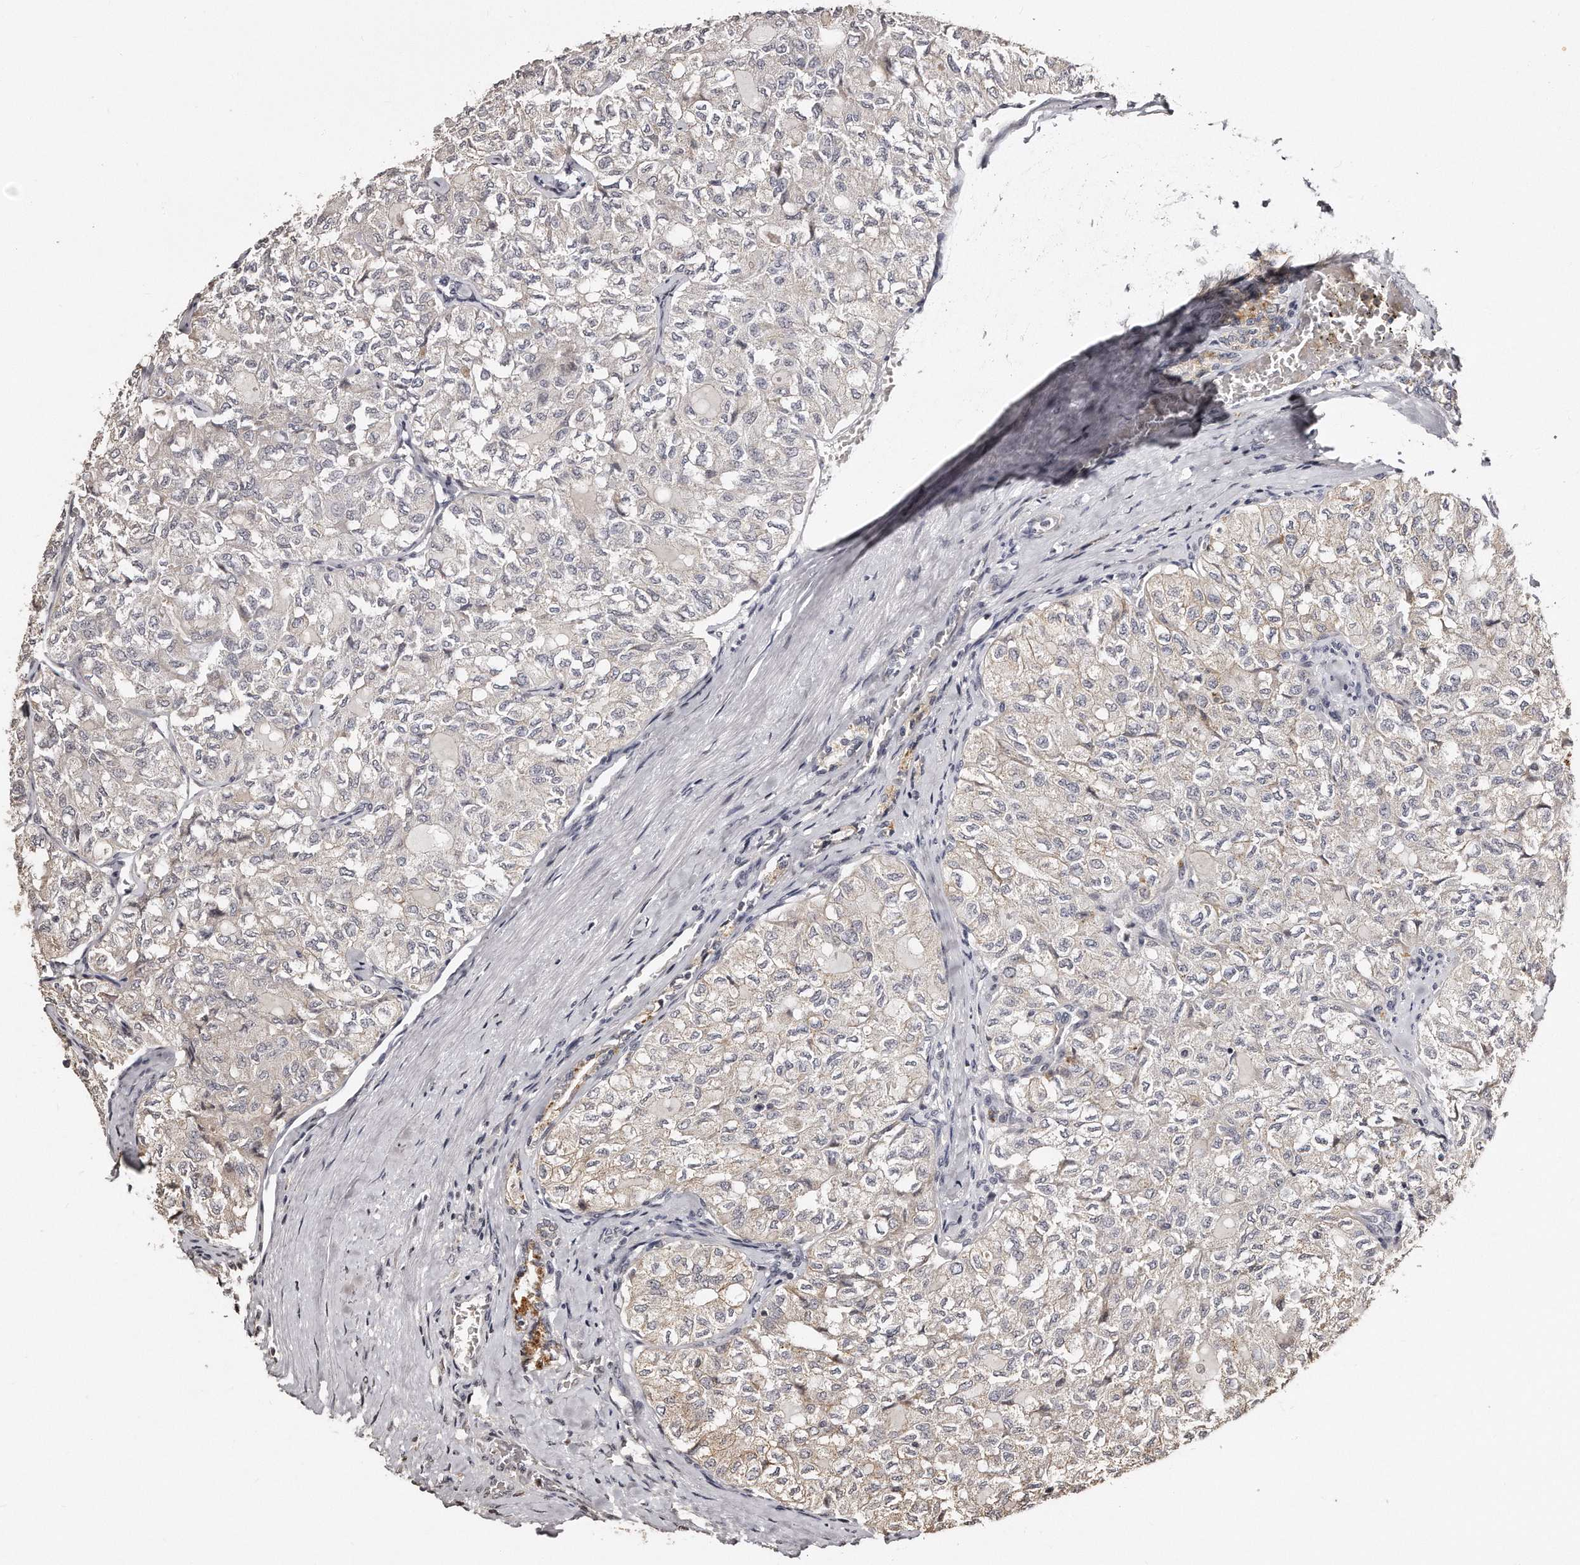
{"staining": {"intensity": "negative", "quantity": "none", "location": "none"}, "tissue": "thyroid cancer", "cell_type": "Tumor cells", "image_type": "cancer", "snomed": [{"axis": "morphology", "description": "Follicular adenoma carcinoma, NOS"}, {"axis": "topography", "description": "Thyroid gland"}], "caption": "DAB (3,3'-diaminobenzidine) immunohistochemical staining of thyroid cancer demonstrates no significant positivity in tumor cells. (DAB (3,3'-diaminobenzidine) immunohistochemistry (IHC) with hematoxylin counter stain).", "gene": "TSHR", "patient": {"sex": "male", "age": 75}}